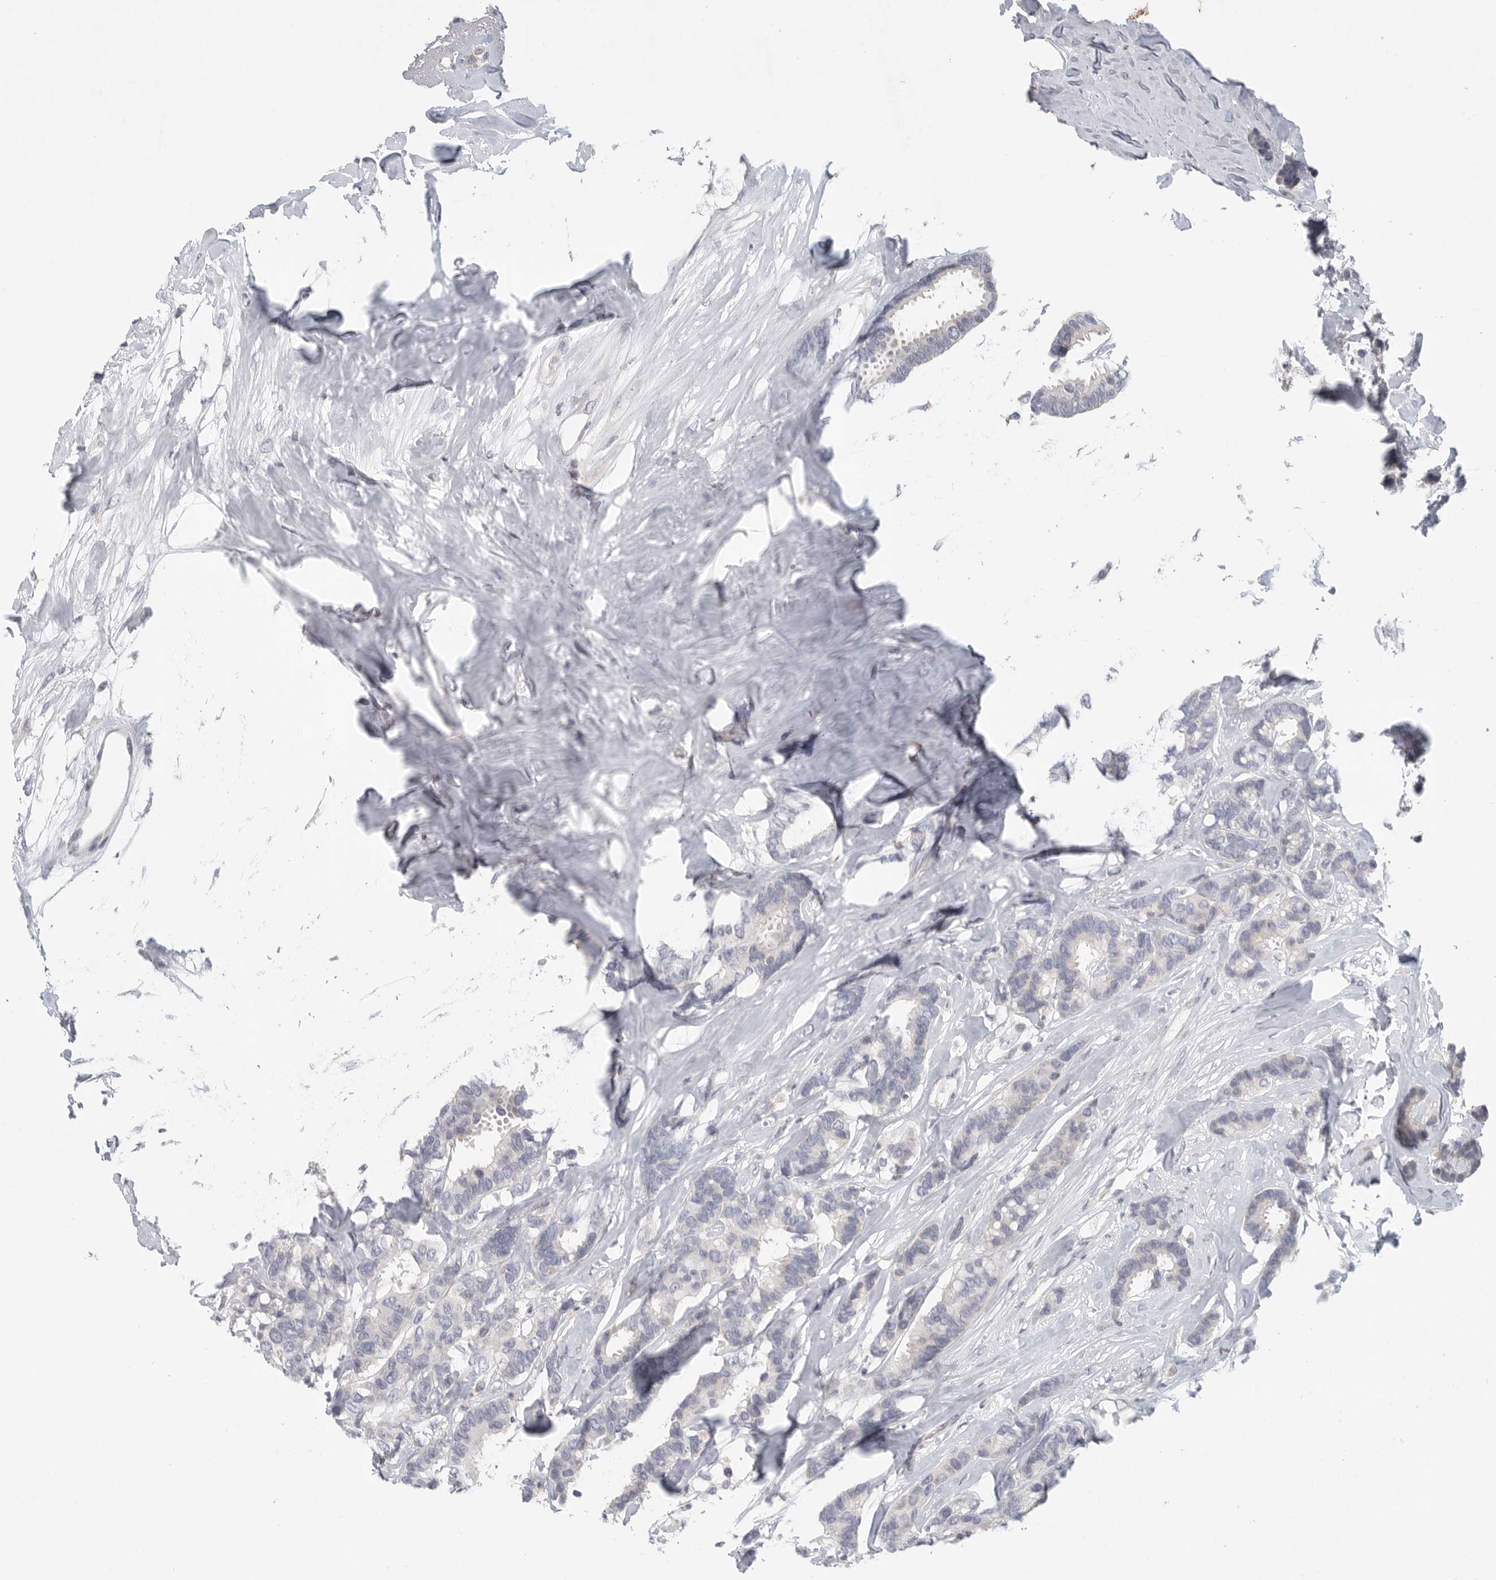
{"staining": {"intensity": "negative", "quantity": "none", "location": "none"}, "tissue": "breast cancer", "cell_type": "Tumor cells", "image_type": "cancer", "snomed": [{"axis": "morphology", "description": "Duct carcinoma"}, {"axis": "topography", "description": "Breast"}], "caption": "Immunohistochemical staining of human breast intraductal carcinoma demonstrates no significant positivity in tumor cells.", "gene": "TMEM69", "patient": {"sex": "female", "age": 87}}